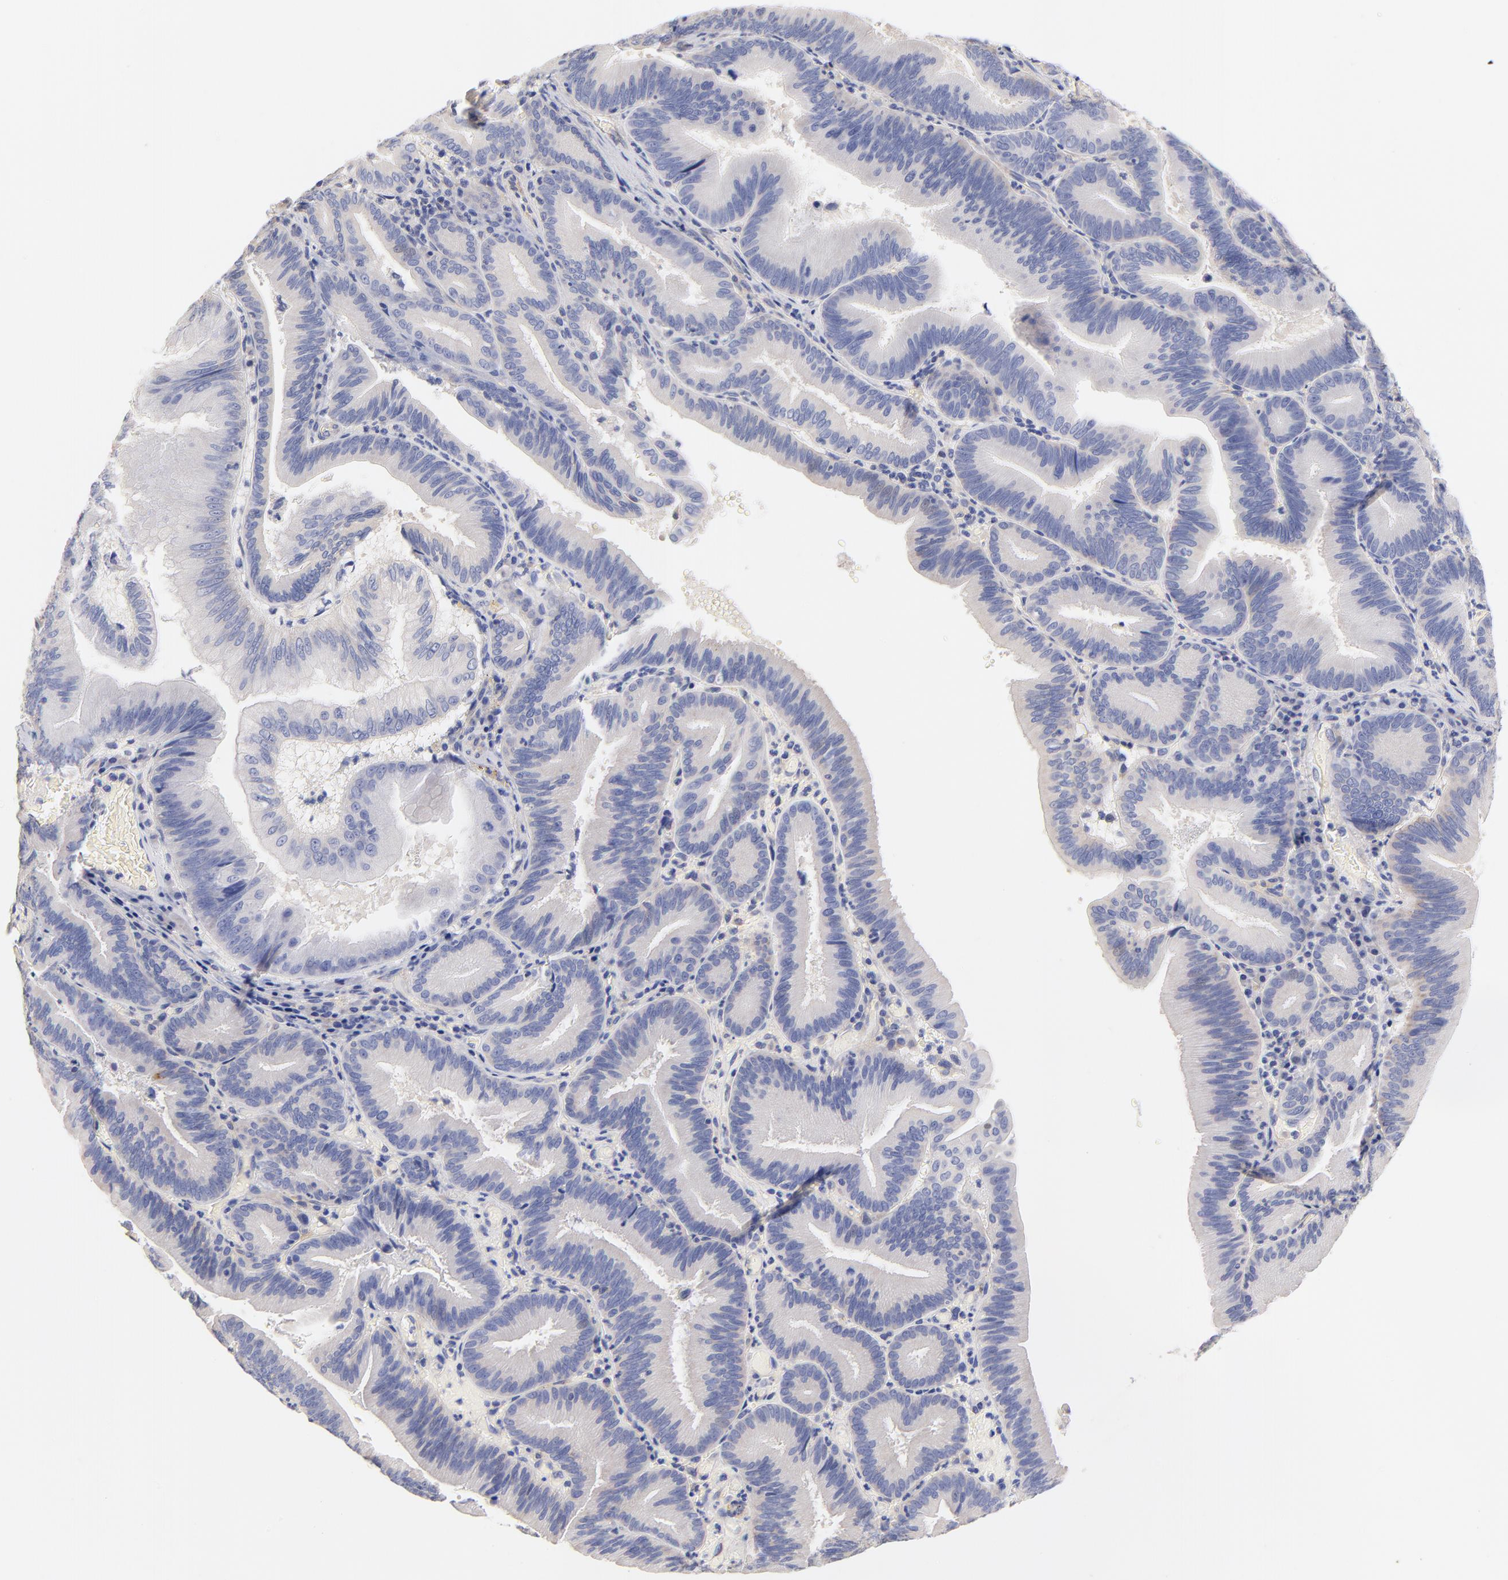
{"staining": {"intensity": "weak", "quantity": "<25%", "location": "cytoplasmic/membranous"}, "tissue": "pancreatic cancer", "cell_type": "Tumor cells", "image_type": "cancer", "snomed": [{"axis": "morphology", "description": "Adenocarcinoma, NOS"}, {"axis": "topography", "description": "Pancreas"}], "caption": "This micrograph is of pancreatic cancer (adenocarcinoma) stained with immunohistochemistry (IHC) to label a protein in brown with the nuclei are counter-stained blue. There is no staining in tumor cells.", "gene": "HS3ST1", "patient": {"sex": "male", "age": 82}}